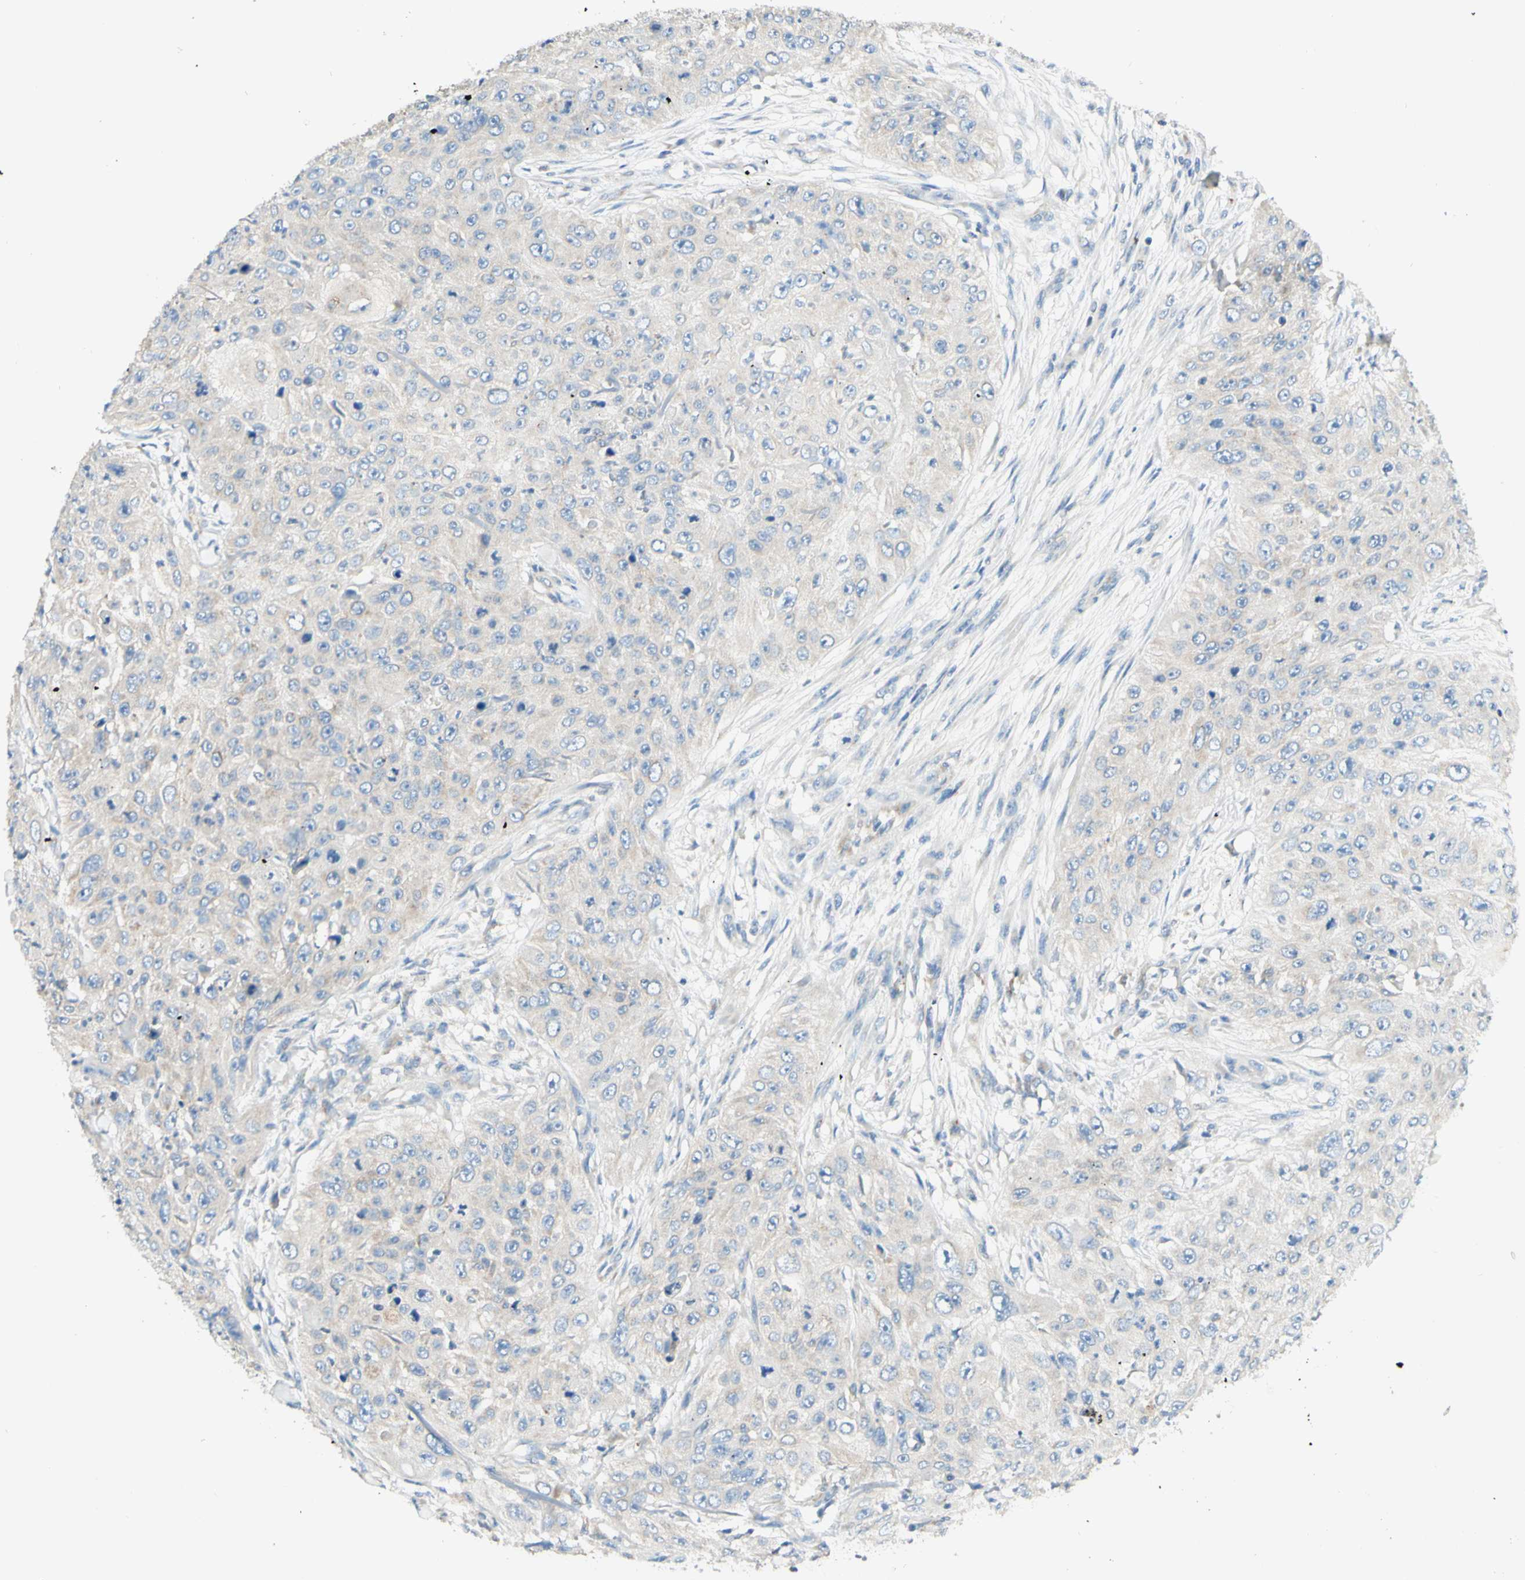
{"staining": {"intensity": "weak", "quantity": "<25%", "location": "cytoplasmic/membranous"}, "tissue": "skin cancer", "cell_type": "Tumor cells", "image_type": "cancer", "snomed": [{"axis": "morphology", "description": "Squamous cell carcinoma, NOS"}, {"axis": "topography", "description": "Skin"}], "caption": "The micrograph demonstrates no significant staining in tumor cells of squamous cell carcinoma (skin).", "gene": "ARMC10", "patient": {"sex": "female", "age": 80}}